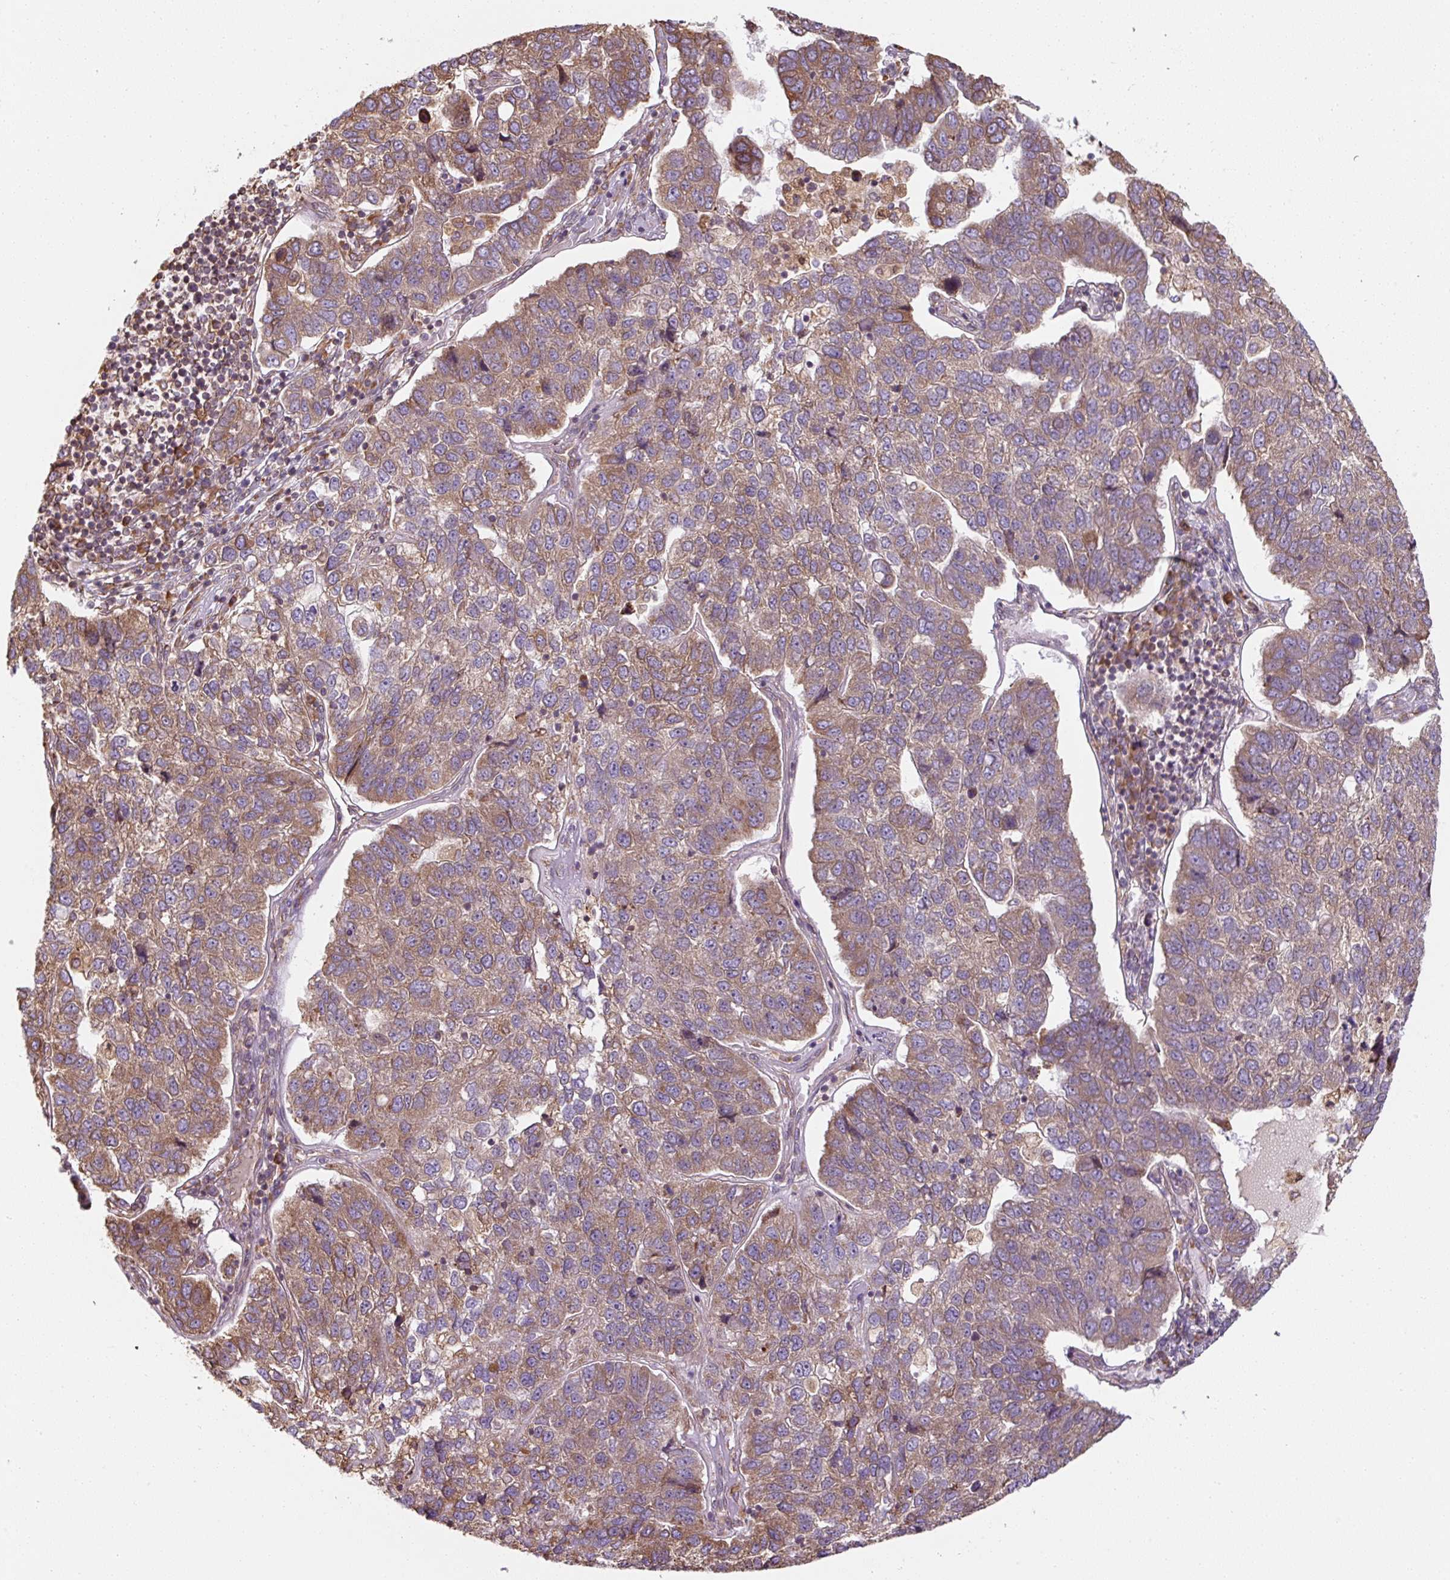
{"staining": {"intensity": "moderate", "quantity": ">75%", "location": "cytoplasmic/membranous"}, "tissue": "pancreatic cancer", "cell_type": "Tumor cells", "image_type": "cancer", "snomed": [{"axis": "morphology", "description": "Adenocarcinoma, NOS"}, {"axis": "topography", "description": "Pancreas"}], "caption": "Immunohistochemical staining of human pancreatic cancer demonstrates medium levels of moderate cytoplasmic/membranous protein staining in about >75% of tumor cells.", "gene": "PRKCSH", "patient": {"sex": "female", "age": 61}}